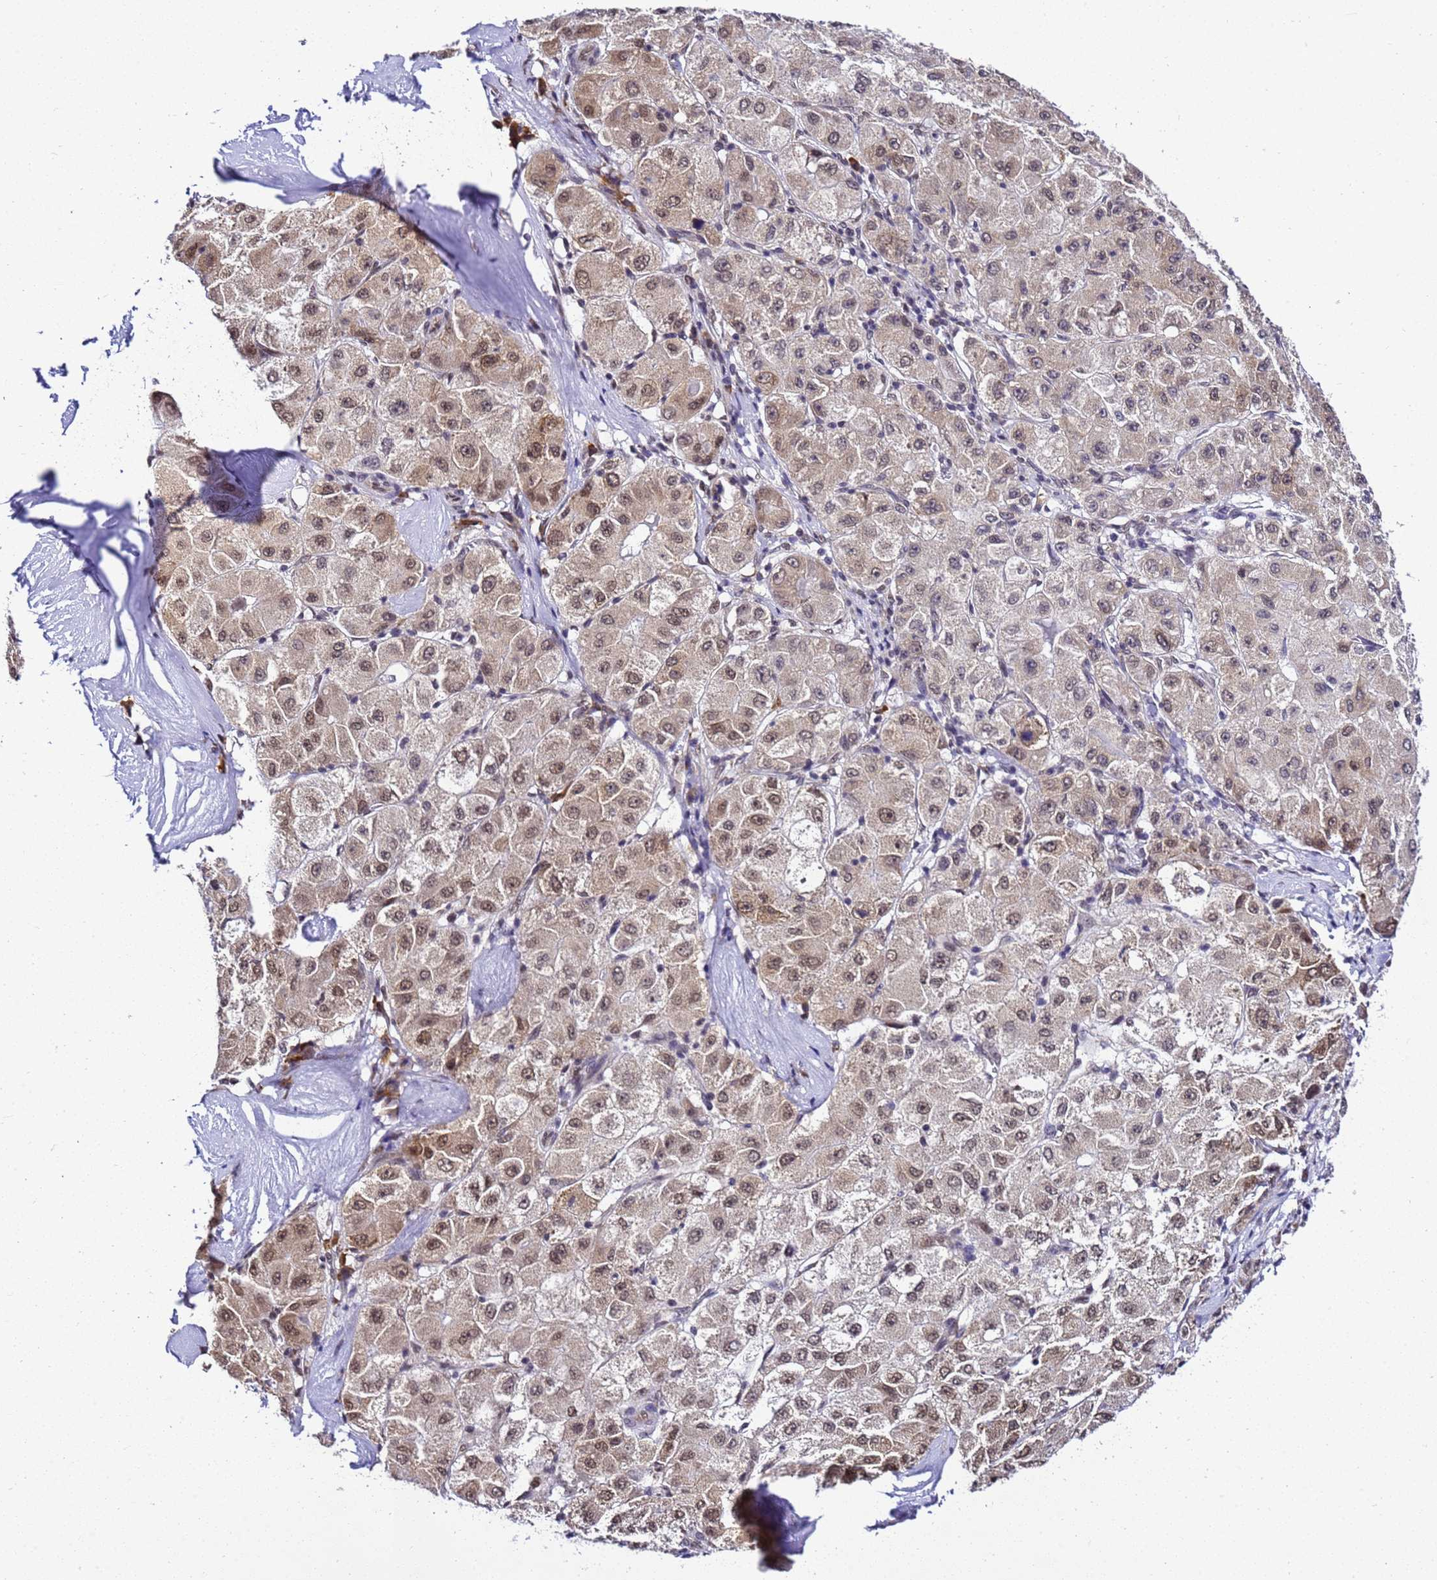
{"staining": {"intensity": "weak", "quantity": "25%-75%", "location": "cytoplasmic/membranous,nuclear"}, "tissue": "liver cancer", "cell_type": "Tumor cells", "image_type": "cancer", "snomed": [{"axis": "morphology", "description": "Carcinoma, Hepatocellular, NOS"}, {"axis": "topography", "description": "Liver"}], "caption": "This micrograph demonstrates liver hepatocellular carcinoma stained with IHC to label a protein in brown. The cytoplasmic/membranous and nuclear of tumor cells show weak positivity for the protein. Nuclei are counter-stained blue.", "gene": "SMN1", "patient": {"sex": "male", "age": 80}}